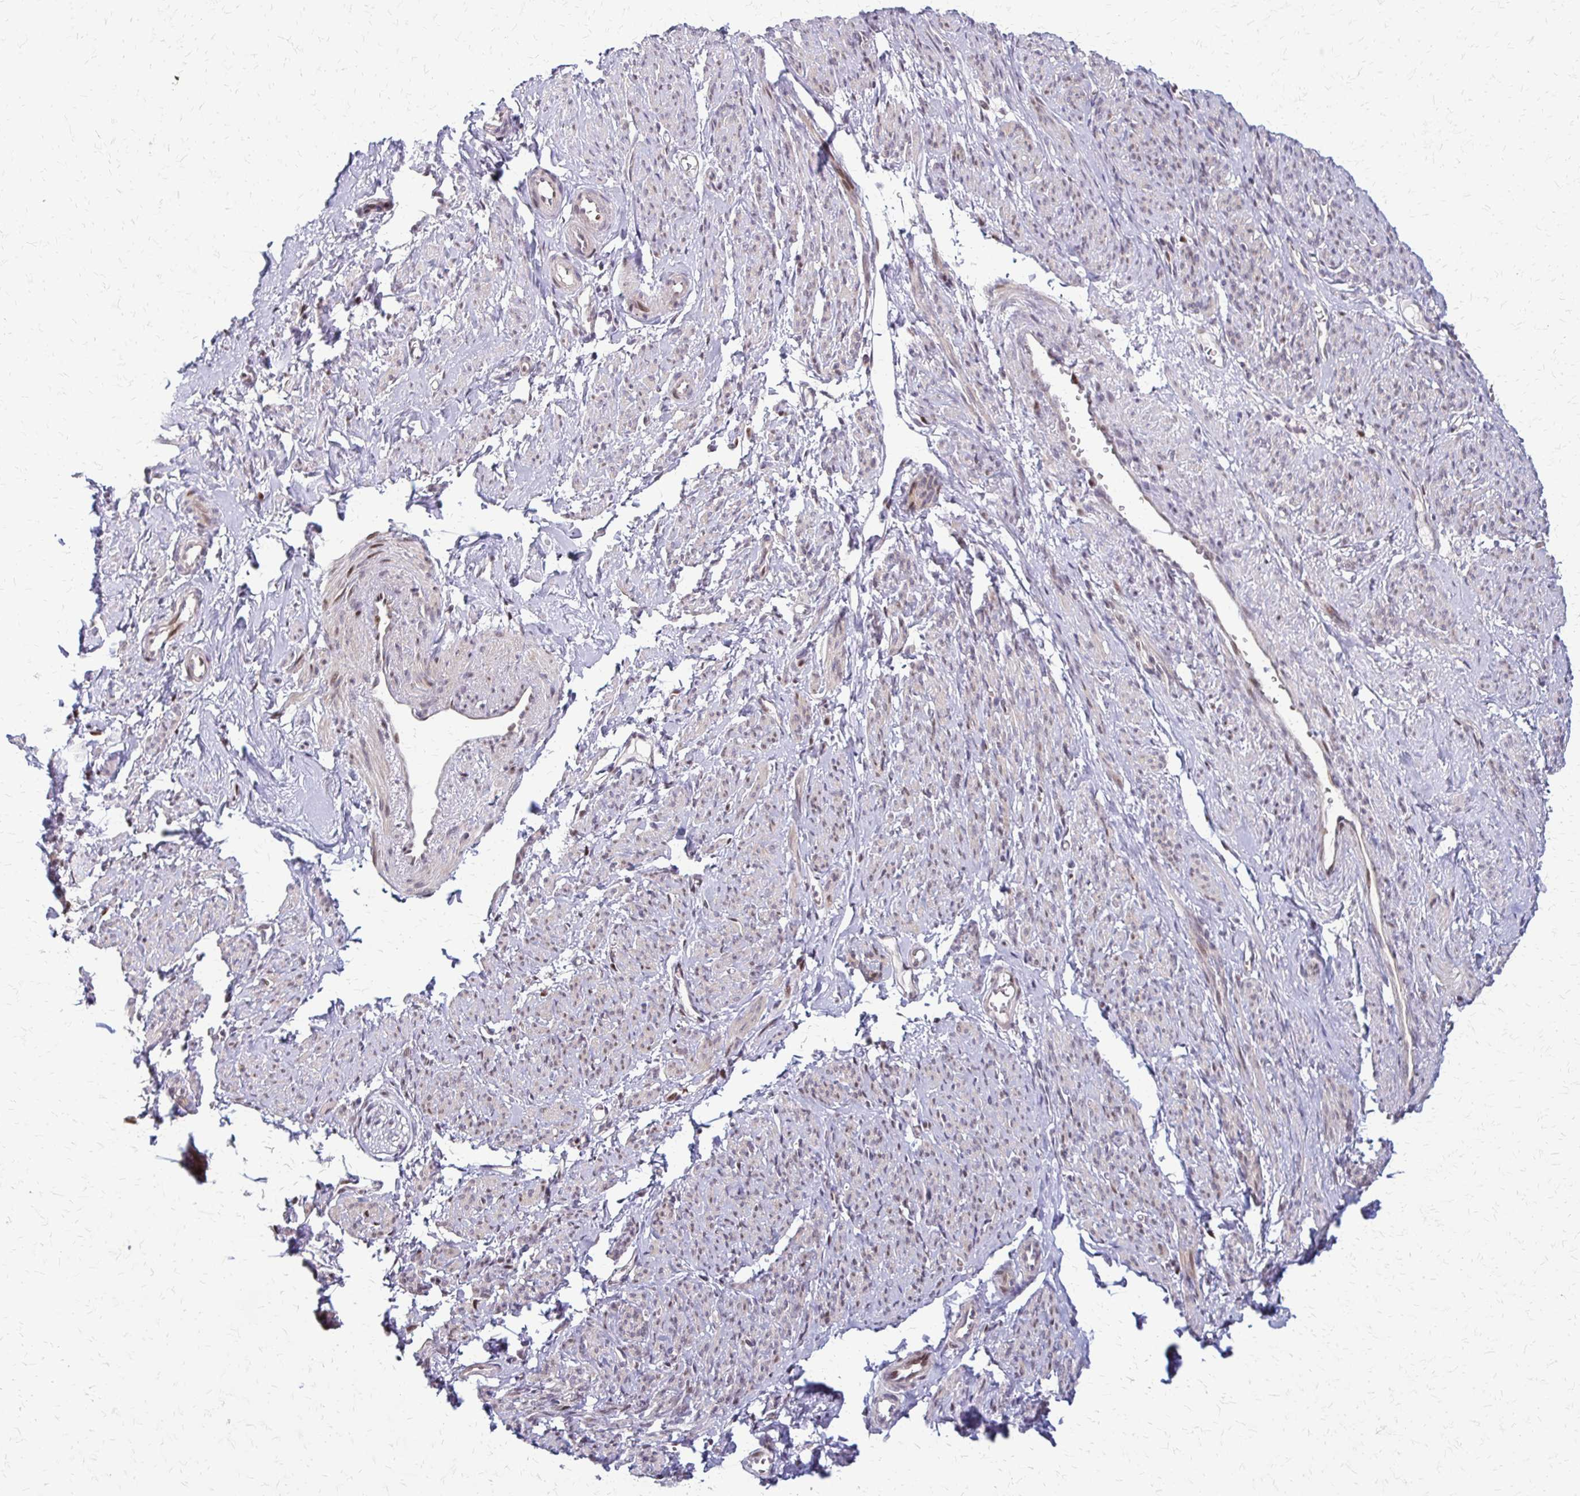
{"staining": {"intensity": "moderate", "quantity": "25%-75%", "location": "cytoplasmic/membranous,nuclear"}, "tissue": "smooth muscle", "cell_type": "Smooth muscle cells", "image_type": "normal", "snomed": [{"axis": "morphology", "description": "Normal tissue, NOS"}, {"axis": "topography", "description": "Smooth muscle"}], "caption": "Immunohistochemistry (IHC) micrograph of benign smooth muscle stained for a protein (brown), which reveals medium levels of moderate cytoplasmic/membranous,nuclear expression in about 25%-75% of smooth muscle cells.", "gene": "TRIR", "patient": {"sex": "female", "age": 65}}